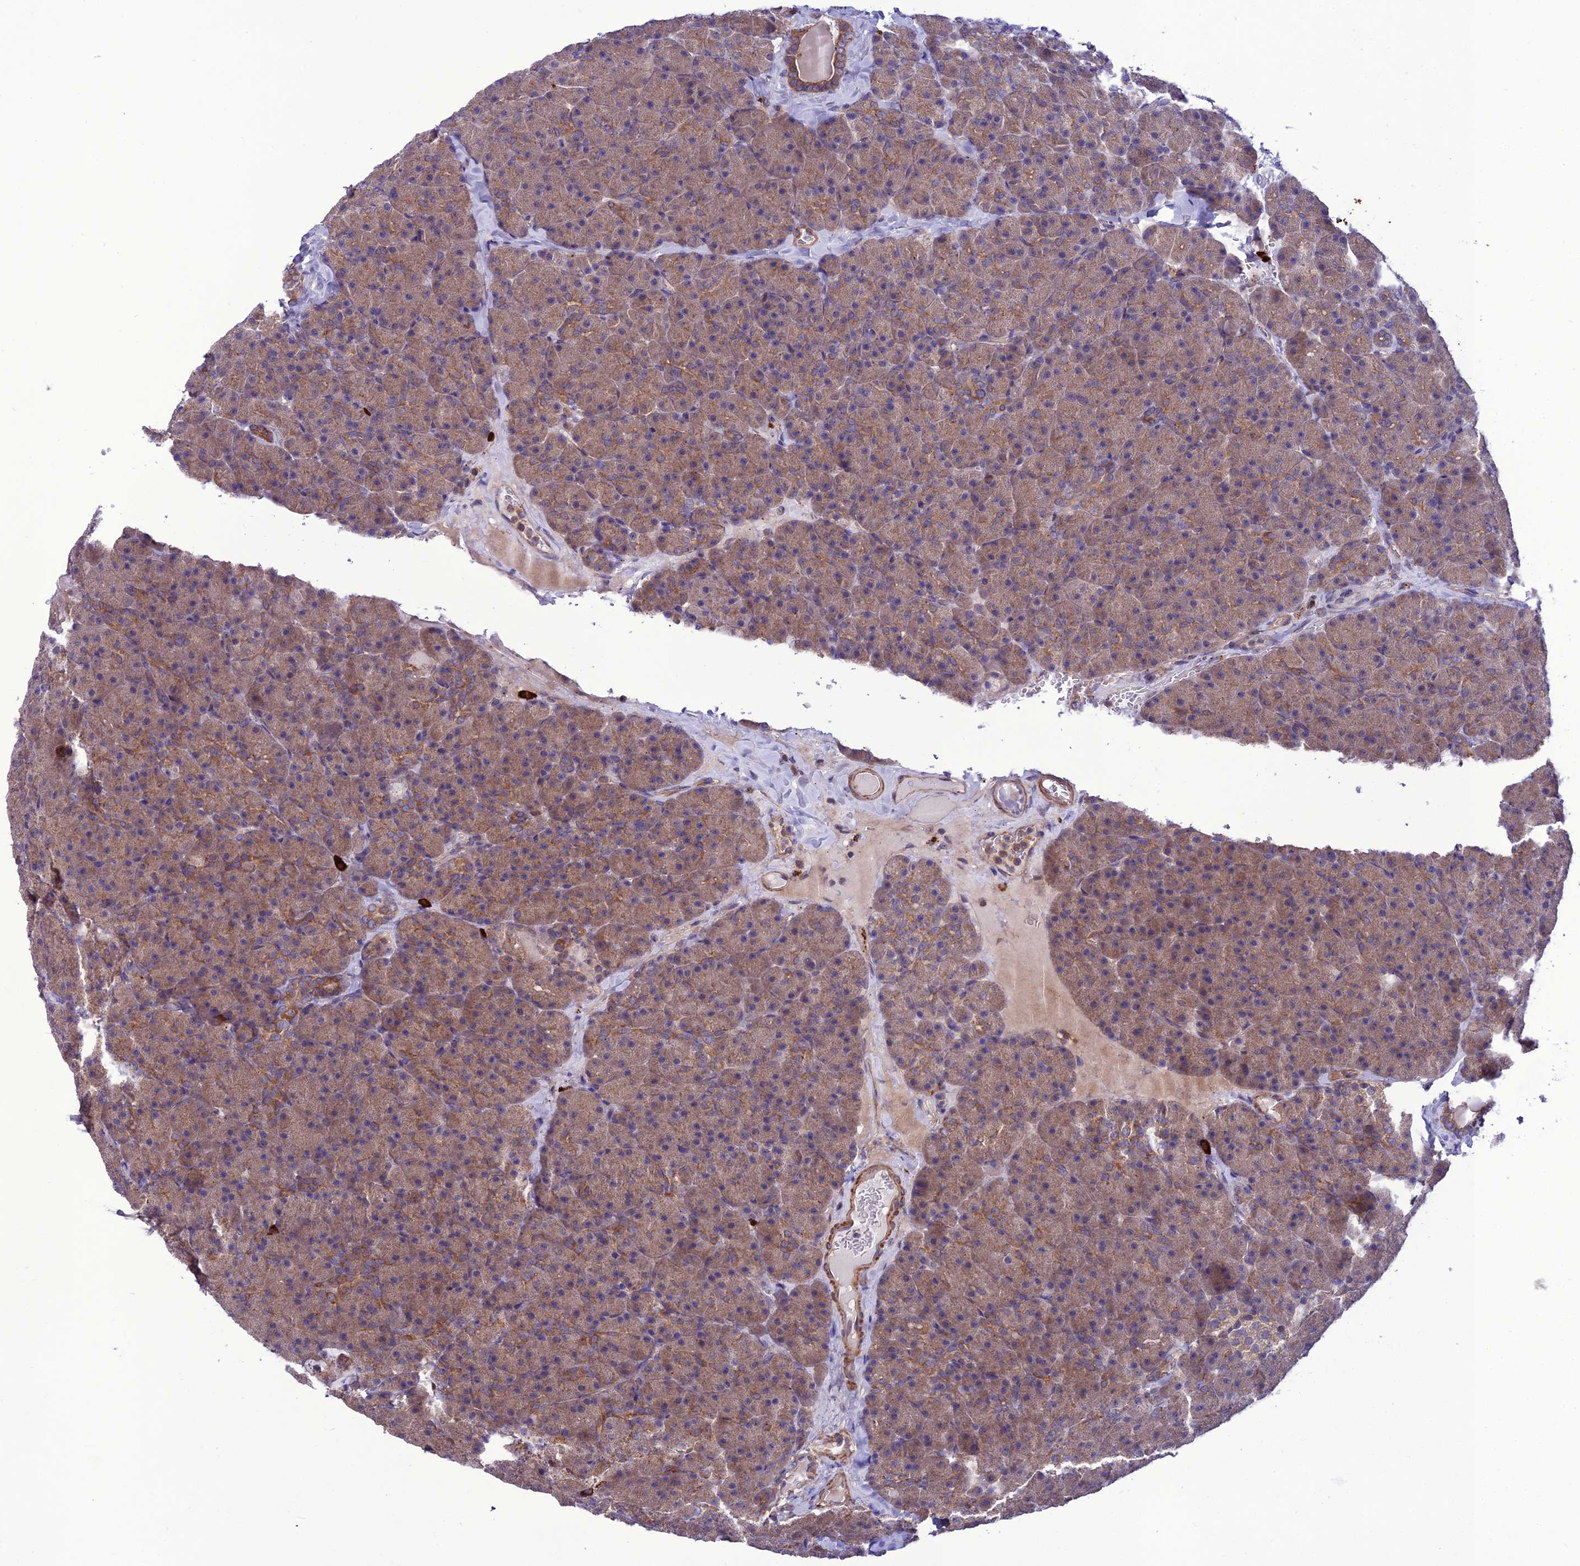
{"staining": {"intensity": "moderate", "quantity": ">75%", "location": "cytoplasmic/membranous"}, "tissue": "pancreas", "cell_type": "Exocrine glandular cells", "image_type": "normal", "snomed": [{"axis": "morphology", "description": "Normal tissue, NOS"}, {"axis": "topography", "description": "Pancreas"}], "caption": "Moderate cytoplasmic/membranous staining is seen in about >75% of exocrine glandular cells in normal pancreas.", "gene": "PPIL3", "patient": {"sex": "male", "age": 36}}